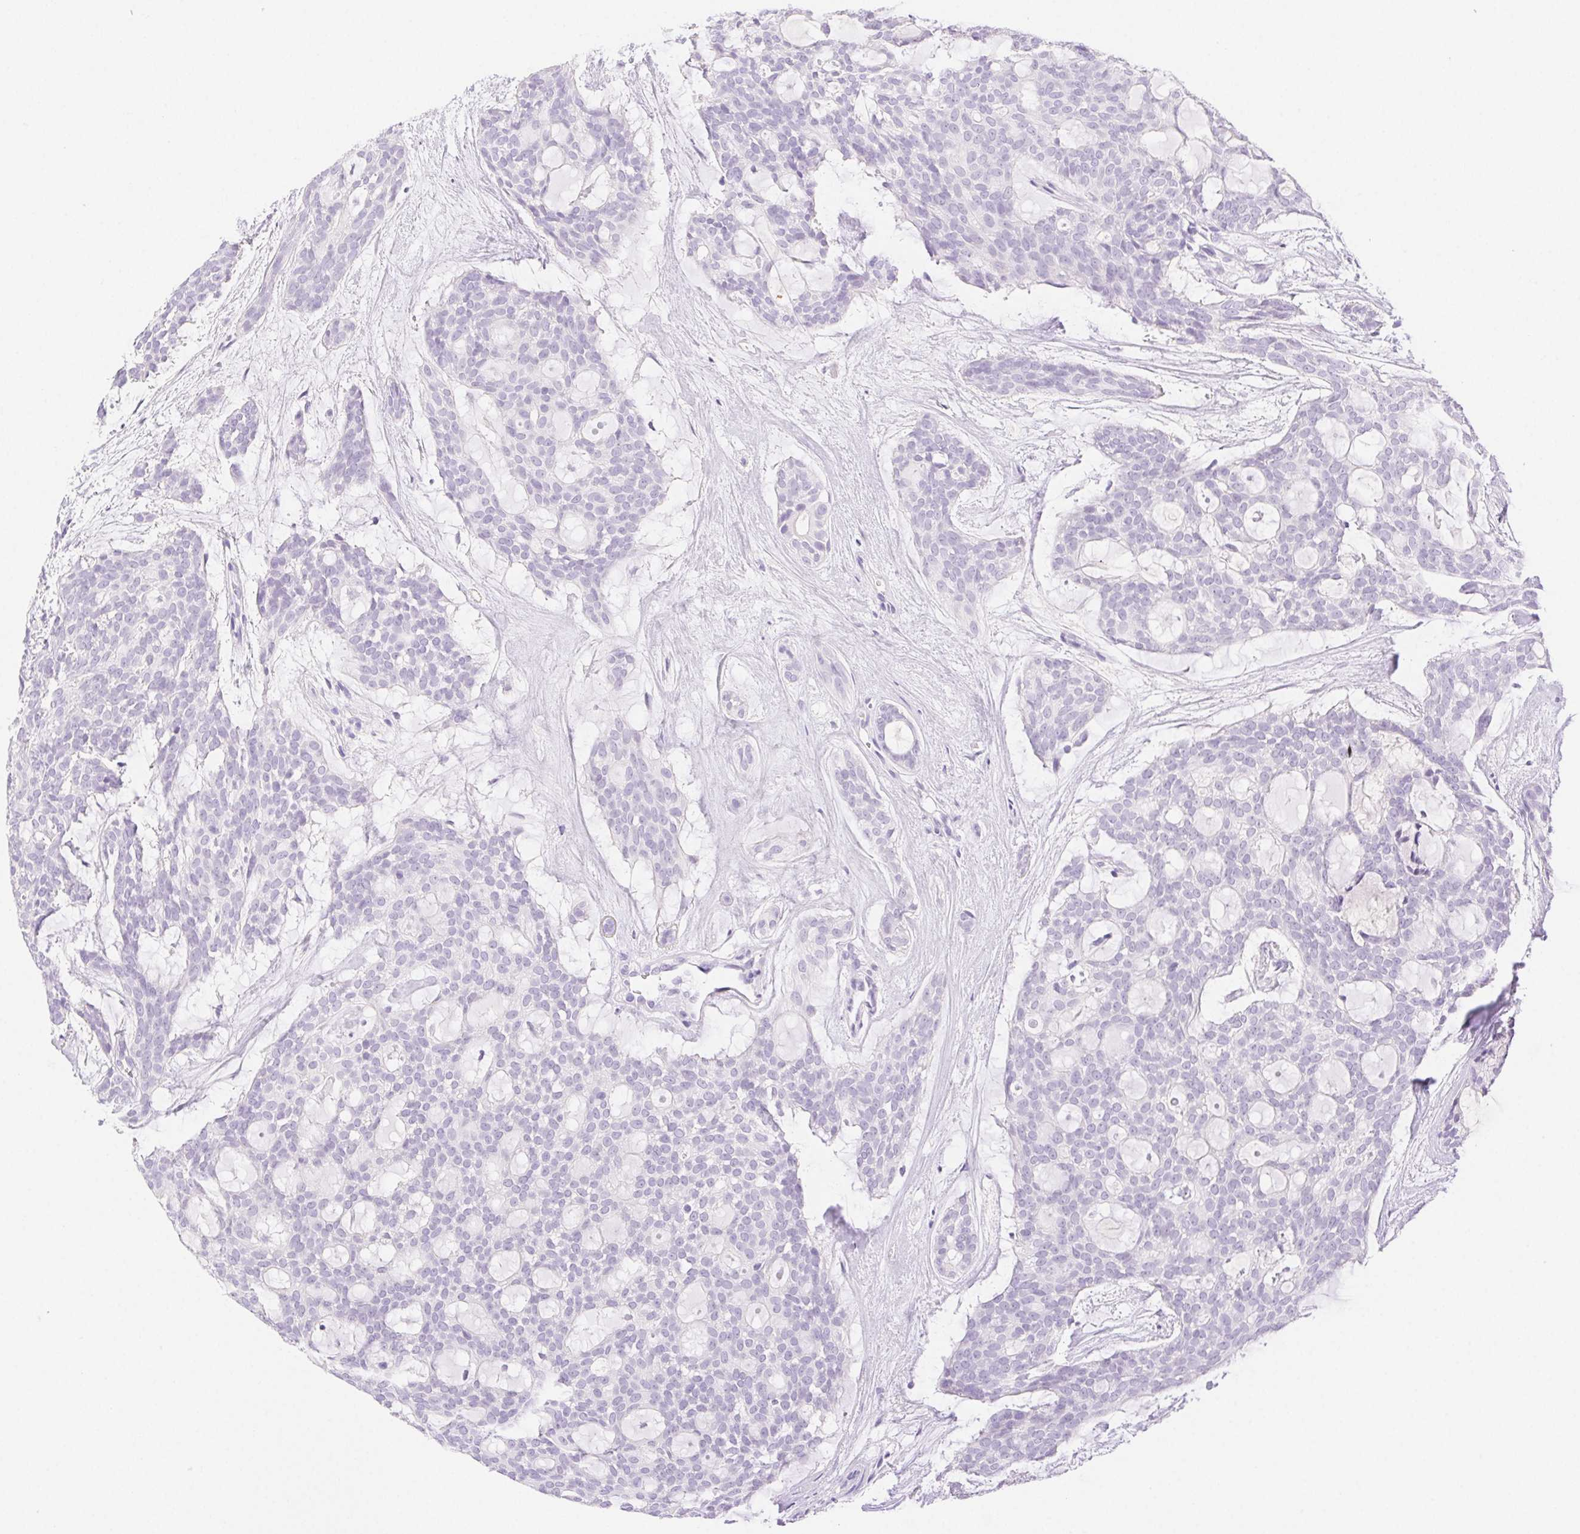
{"staining": {"intensity": "negative", "quantity": "none", "location": "none"}, "tissue": "head and neck cancer", "cell_type": "Tumor cells", "image_type": "cancer", "snomed": [{"axis": "morphology", "description": "Adenocarcinoma, NOS"}, {"axis": "topography", "description": "Head-Neck"}], "caption": "Head and neck cancer (adenocarcinoma) was stained to show a protein in brown. There is no significant expression in tumor cells. (IHC, brightfield microscopy, high magnification).", "gene": "SPACA4", "patient": {"sex": "male", "age": 66}}